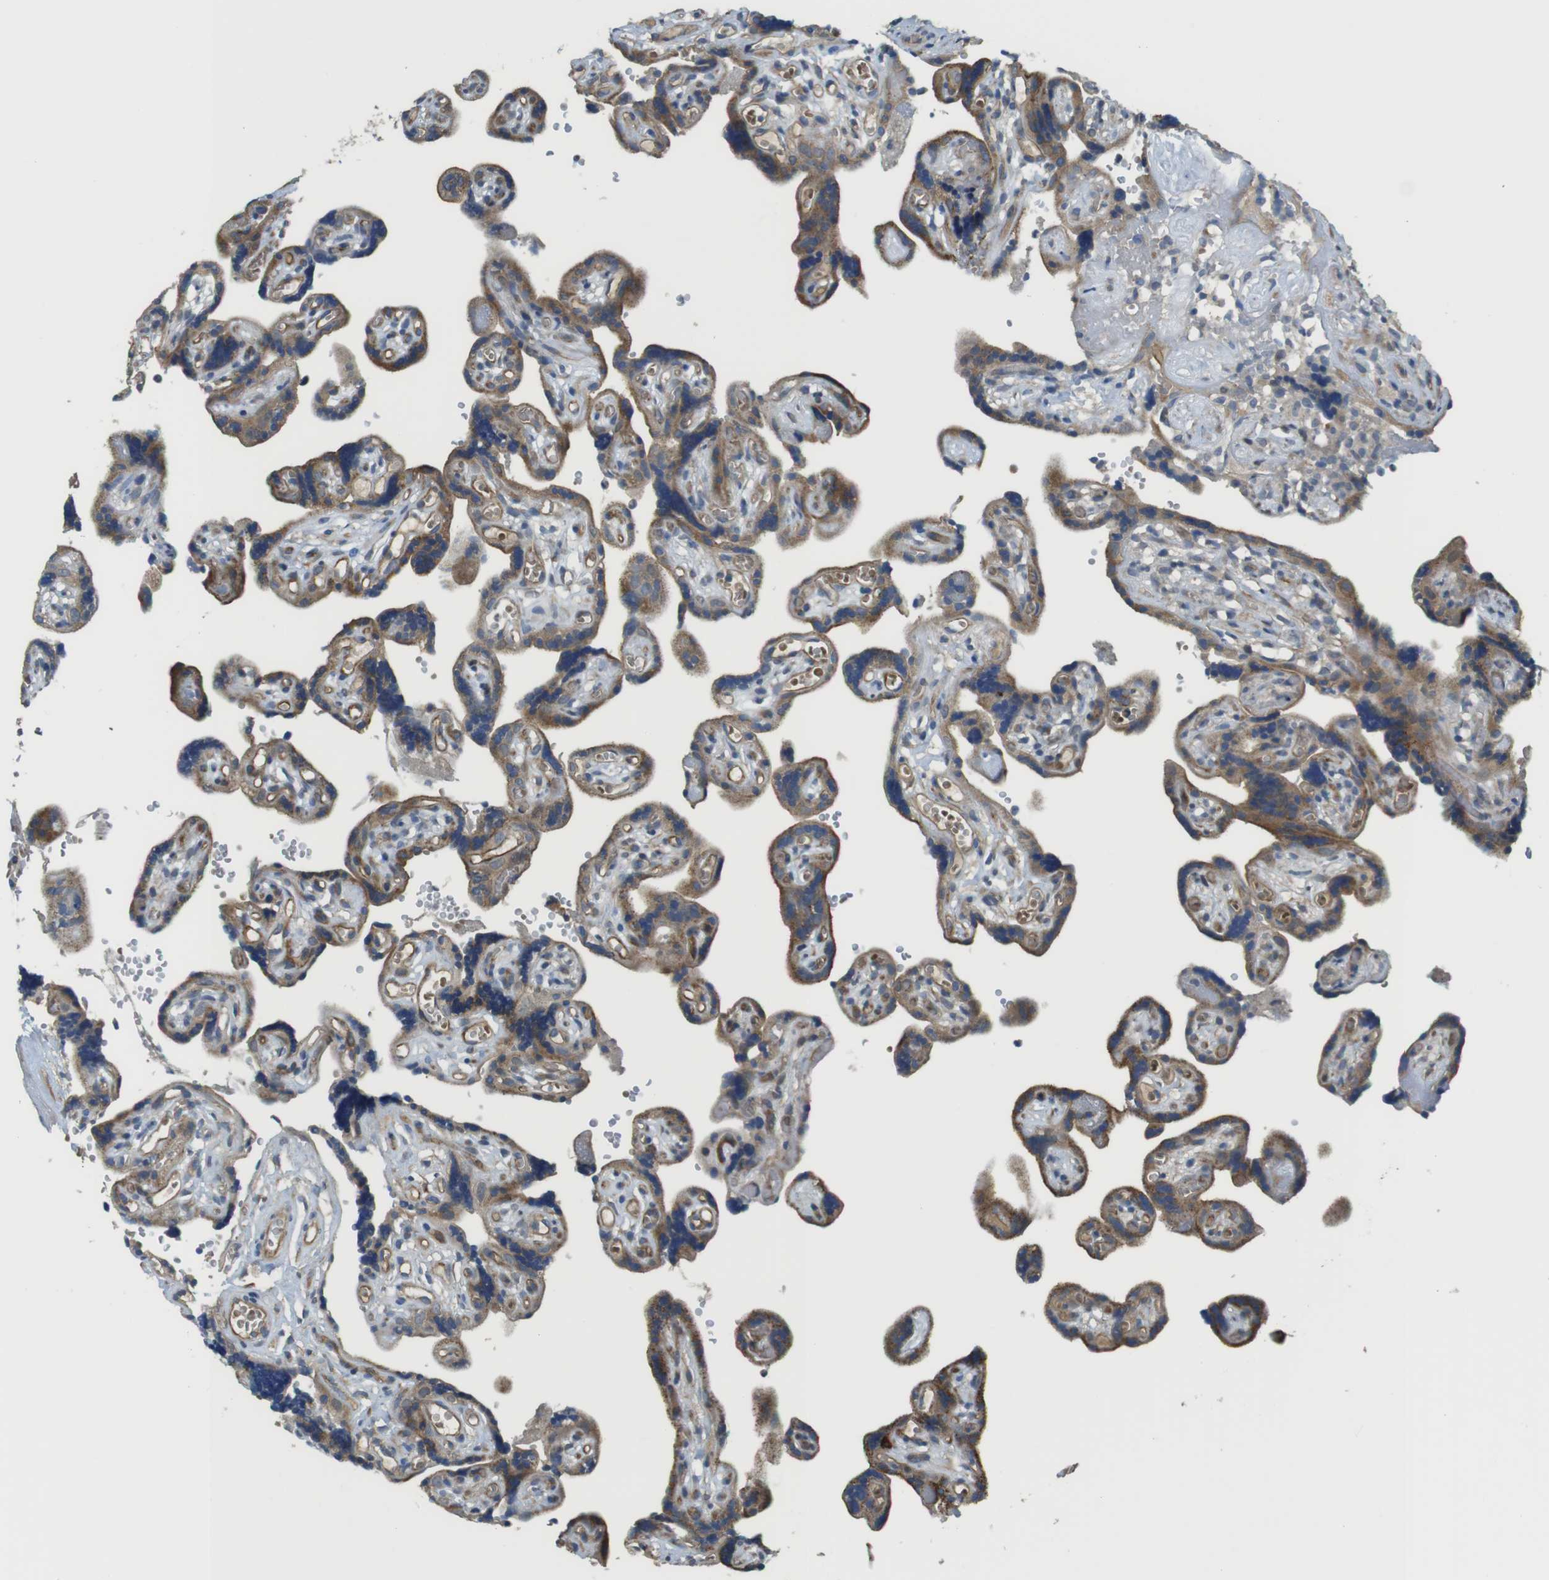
{"staining": {"intensity": "moderate", "quantity": ">75%", "location": "cytoplasmic/membranous"}, "tissue": "placenta", "cell_type": "Decidual cells", "image_type": "normal", "snomed": [{"axis": "morphology", "description": "Normal tissue, NOS"}, {"axis": "topography", "description": "Placenta"}], "caption": "Benign placenta reveals moderate cytoplasmic/membranous expression in about >75% of decidual cells, visualized by immunohistochemistry. The staining was performed using DAB, with brown indicating positive protein expression. Nuclei are stained blue with hematoxylin.", "gene": "ABHD15", "patient": {"sex": "female", "age": 30}}